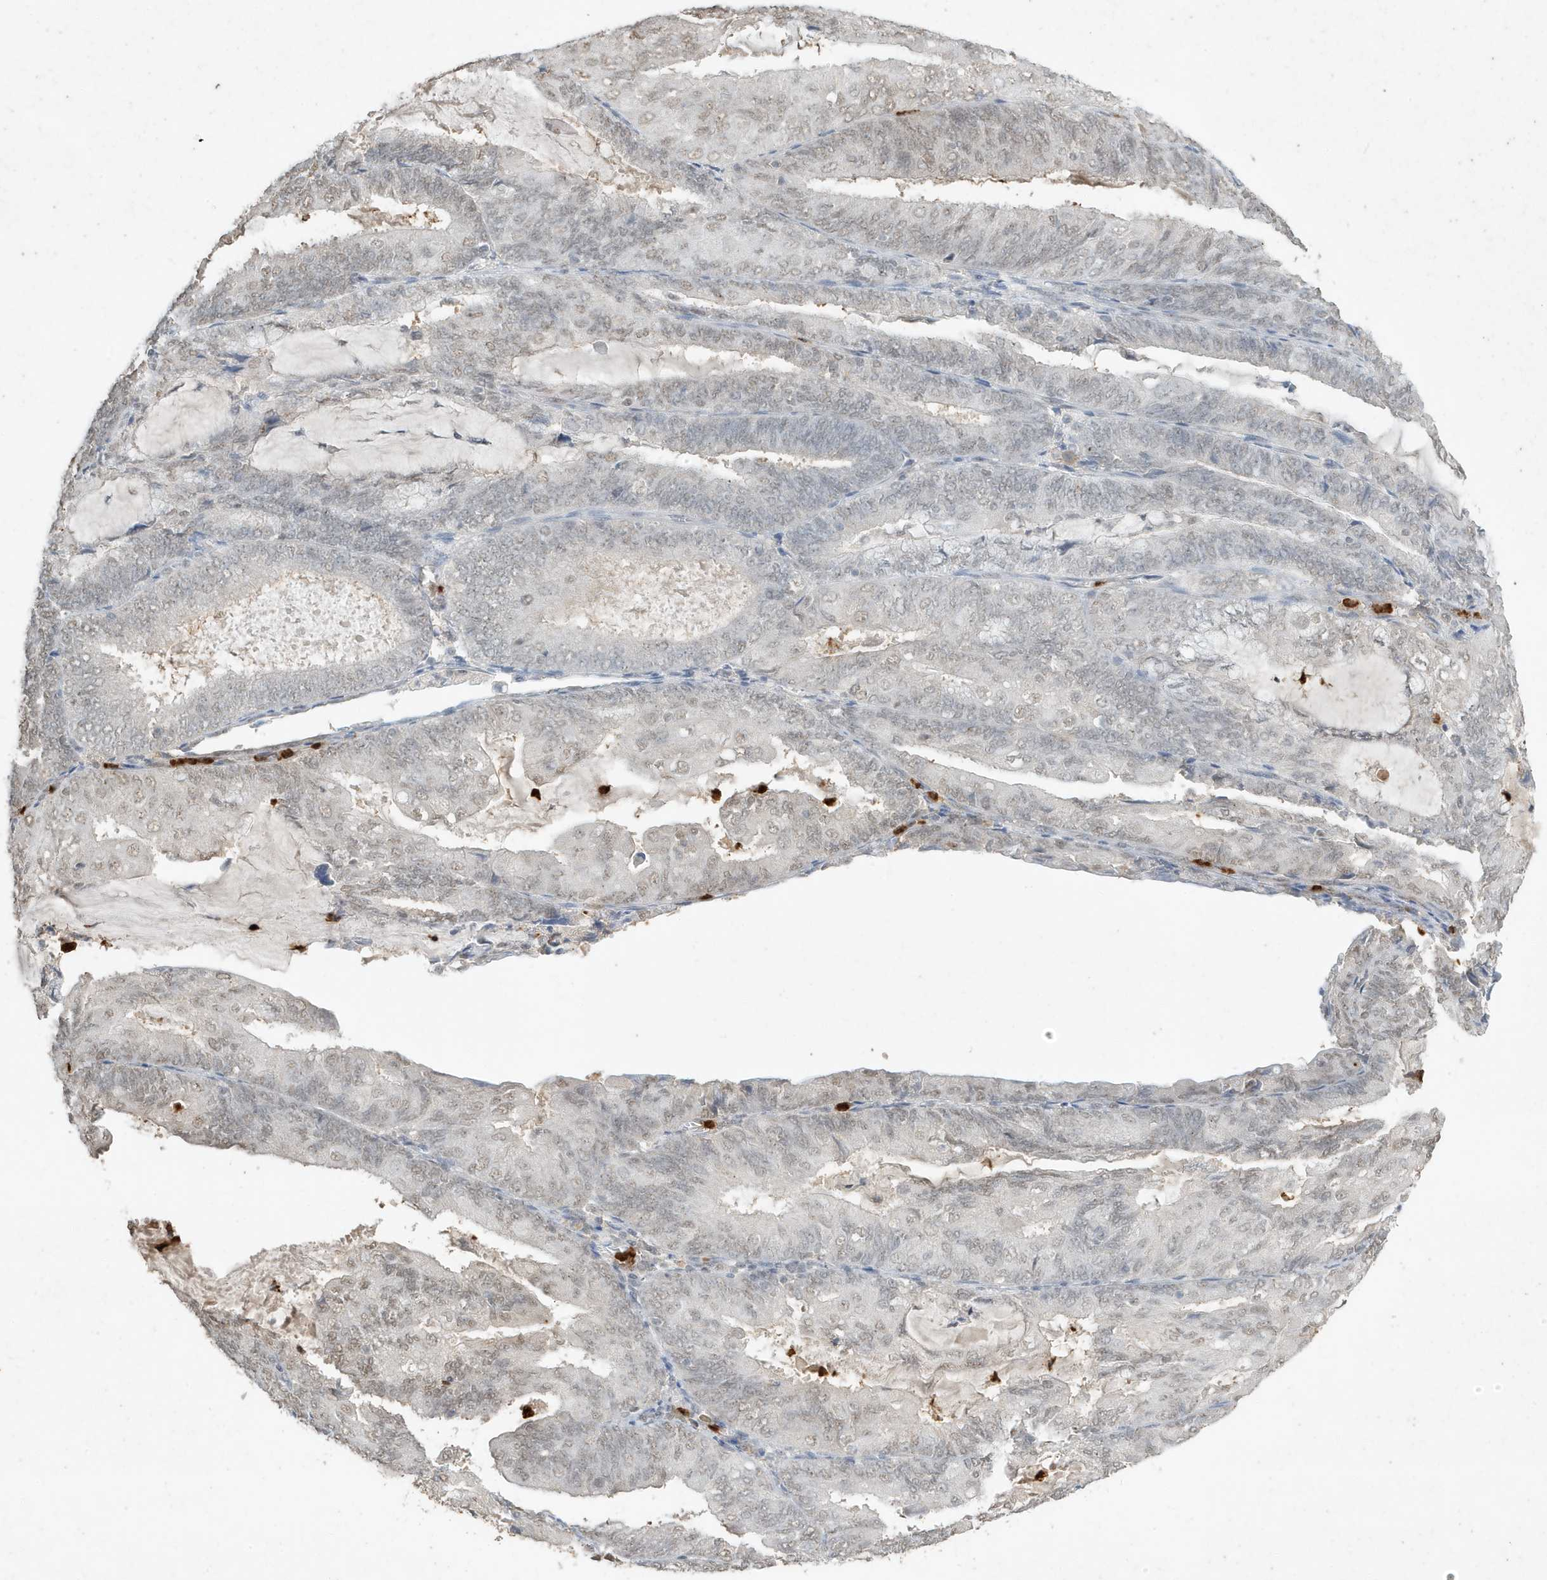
{"staining": {"intensity": "weak", "quantity": "<25%", "location": "nuclear"}, "tissue": "endometrial cancer", "cell_type": "Tumor cells", "image_type": "cancer", "snomed": [{"axis": "morphology", "description": "Adenocarcinoma, NOS"}, {"axis": "topography", "description": "Endometrium"}], "caption": "IHC histopathology image of neoplastic tissue: adenocarcinoma (endometrial) stained with DAB shows no significant protein expression in tumor cells.", "gene": "DEFA1", "patient": {"sex": "female", "age": 81}}